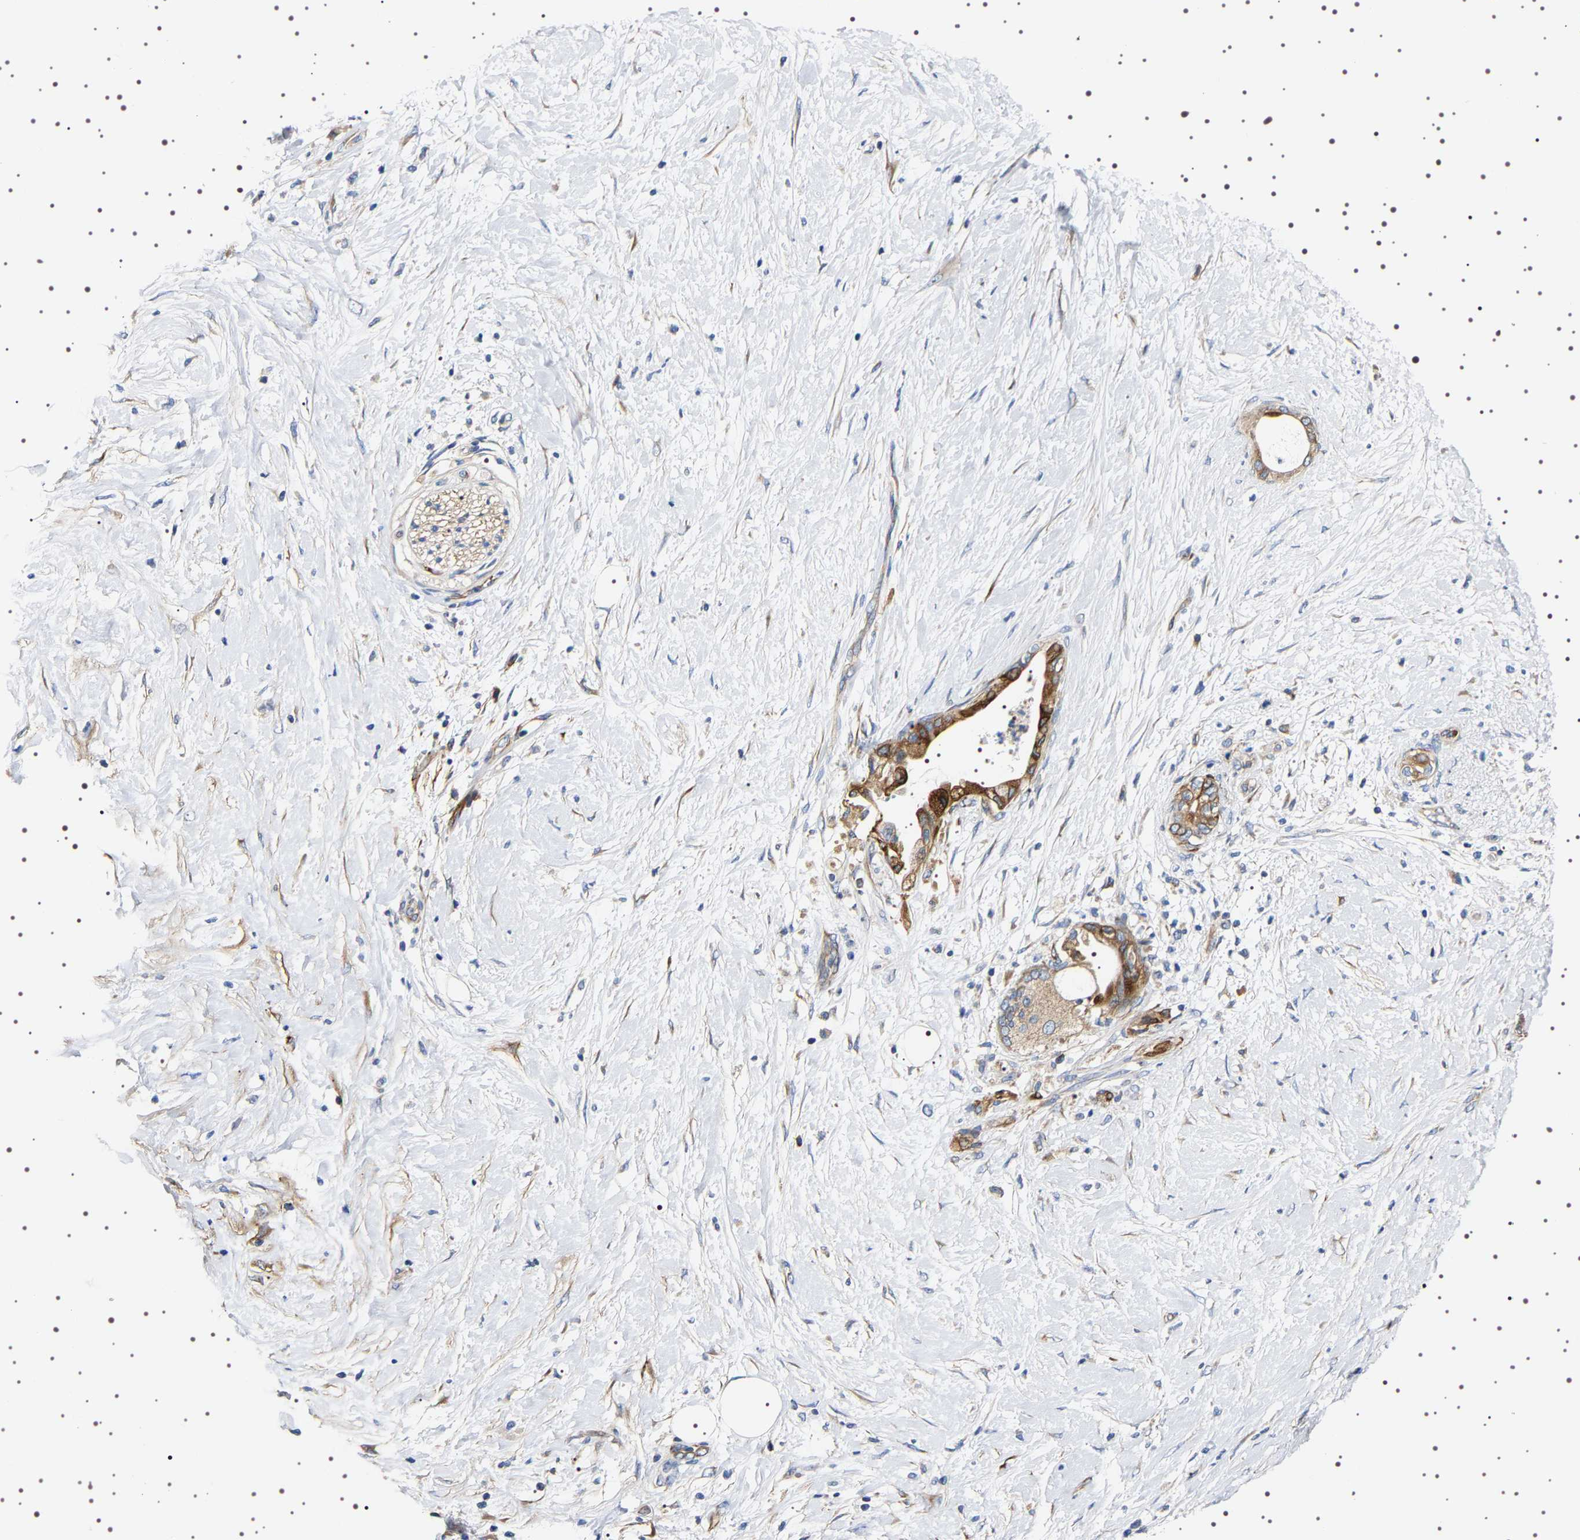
{"staining": {"intensity": "moderate", "quantity": ">75%", "location": "cytoplasmic/membranous"}, "tissue": "pancreatic cancer", "cell_type": "Tumor cells", "image_type": "cancer", "snomed": [{"axis": "morphology", "description": "Adenocarcinoma, NOS"}, {"axis": "topography", "description": "Pancreas"}], "caption": "Protein analysis of pancreatic cancer (adenocarcinoma) tissue exhibits moderate cytoplasmic/membranous expression in about >75% of tumor cells.", "gene": "SQLE", "patient": {"sex": "female", "age": 60}}